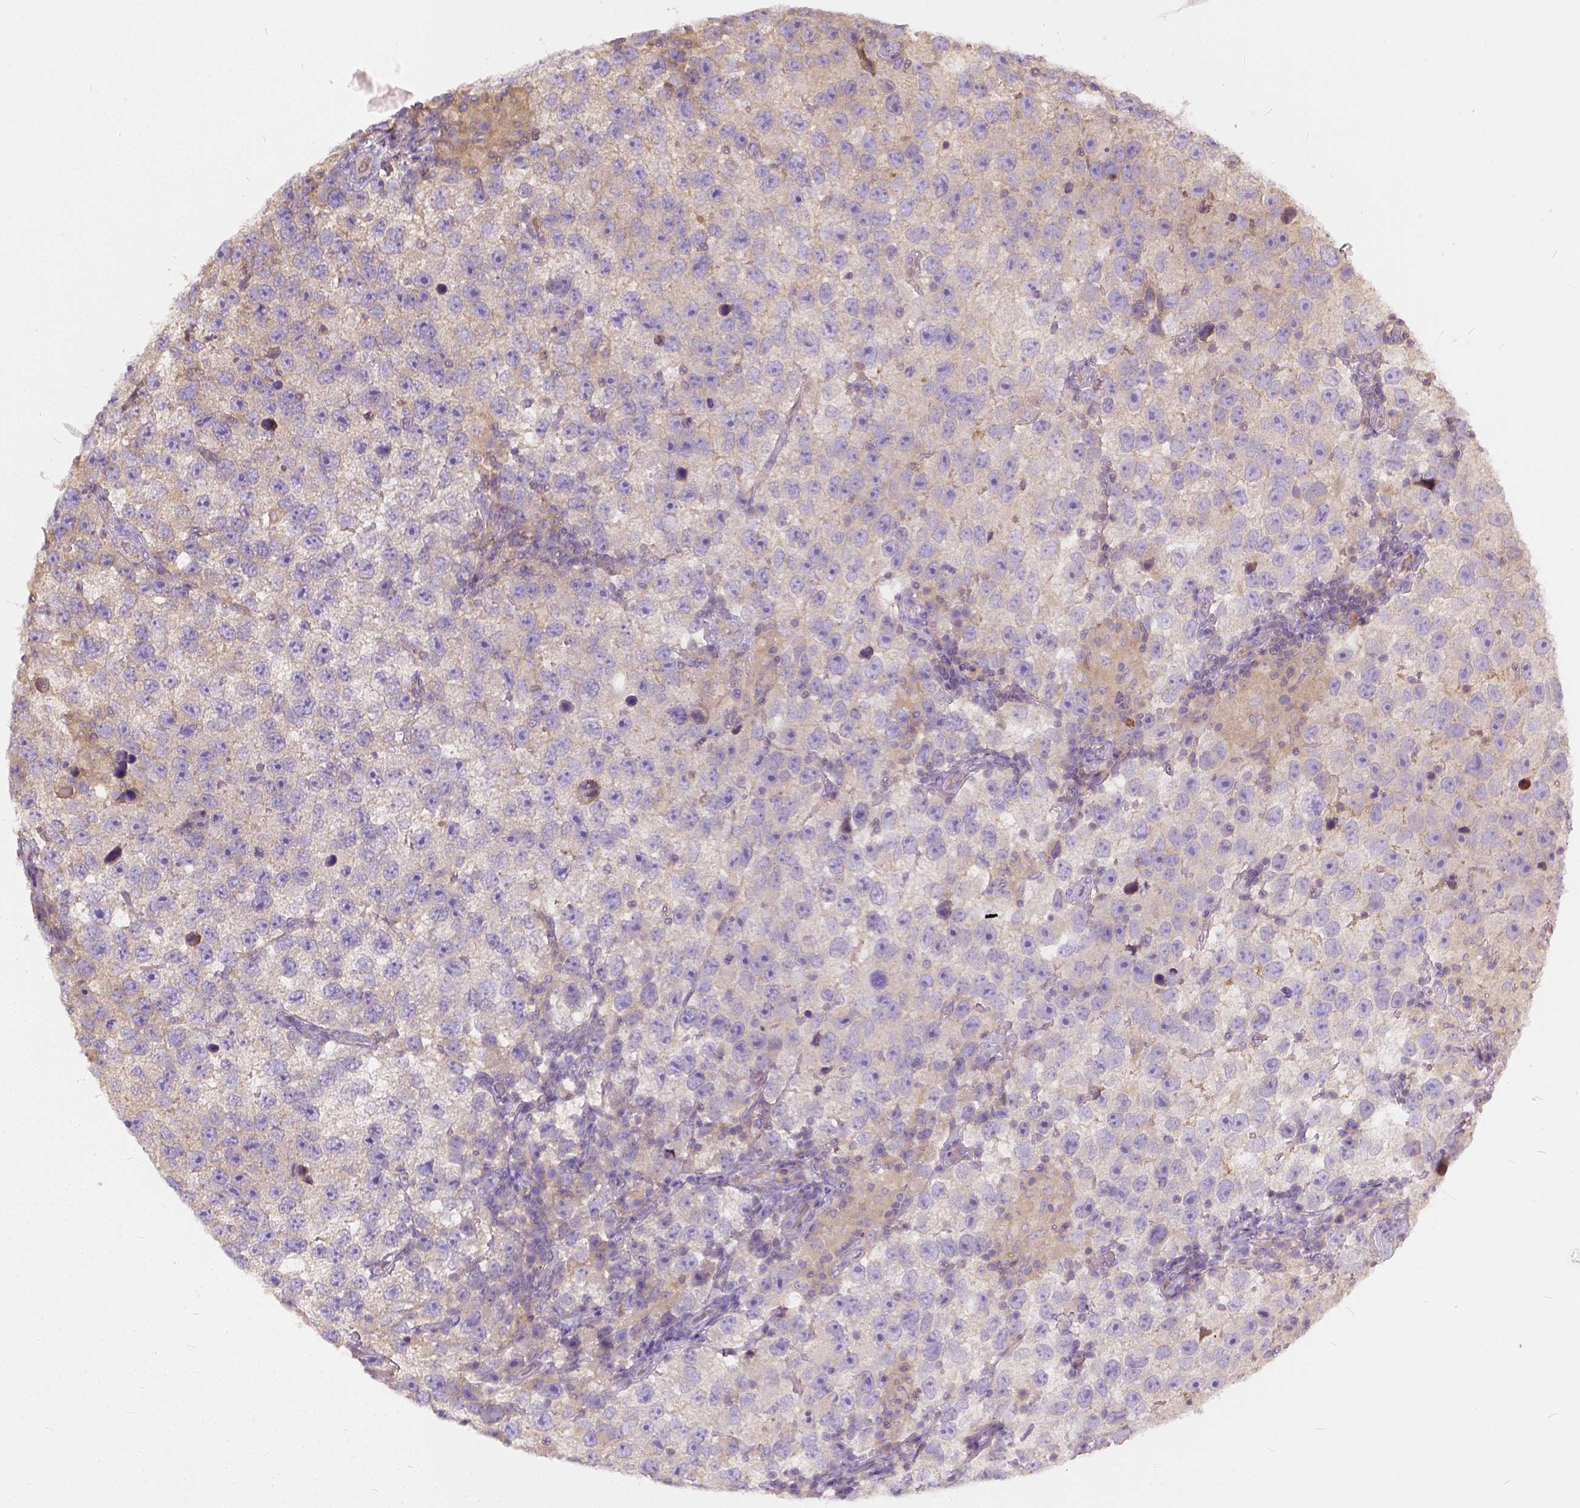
{"staining": {"intensity": "negative", "quantity": "none", "location": "none"}, "tissue": "testis cancer", "cell_type": "Tumor cells", "image_type": "cancer", "snomed": [{"axis": "morphology", "description": "Seminoma, NOS"}, {"axis": "topography", "description": "Testis"}], "caption": "Immunohistochemistry (IHC) image of testis seminoma stained for a protein (brown), which demonstrates no positivity in tumor cells.", "gene": "CADM4", "patient": {"sex": "male", "age": 26}}